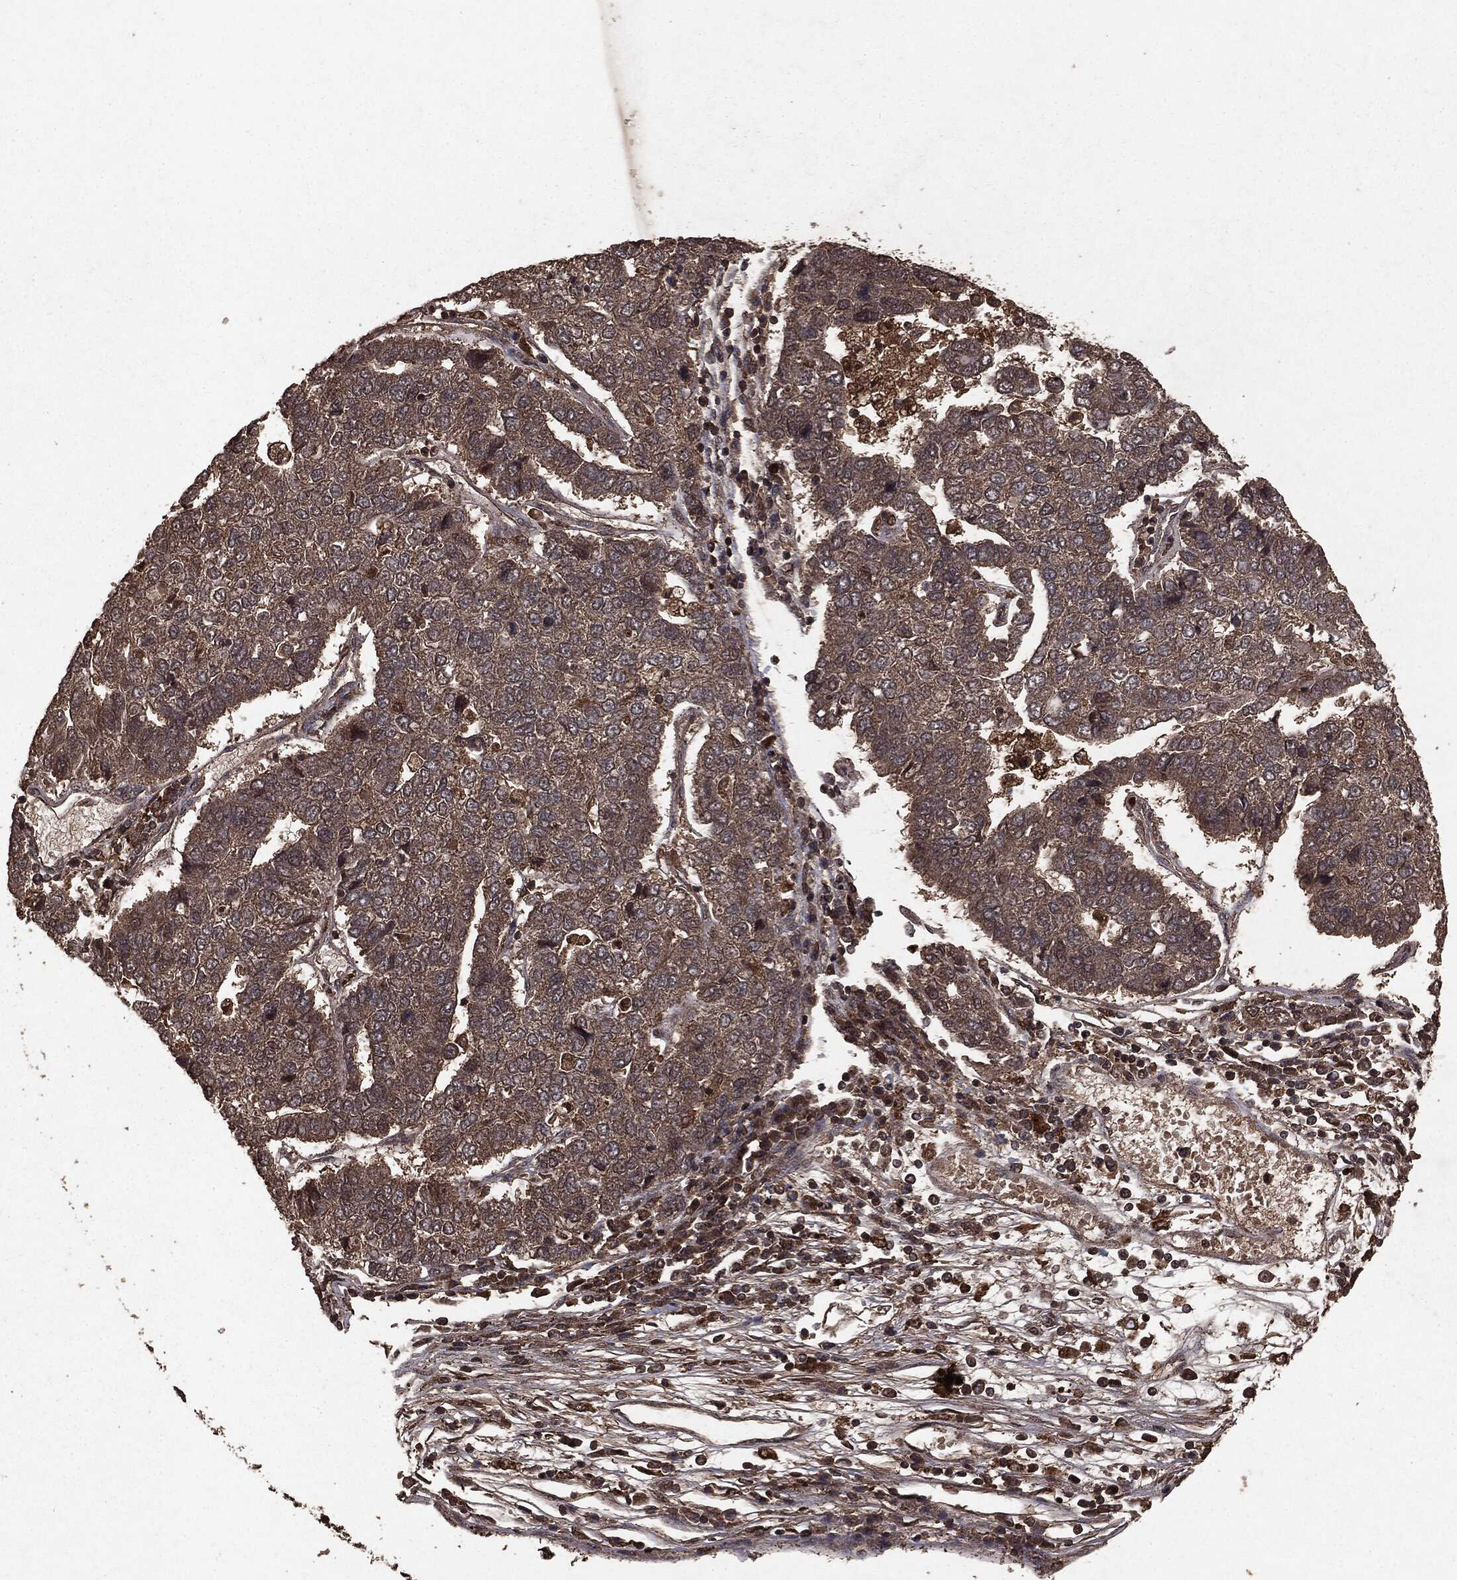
{"staining": {"intensity": "moderate", "quantity": ">75%", "location": "cytoplasmic/membranous"}, "tissue": "pancreatic cancer", "cell_type": "Tumor cells", "image_type": "cancer", "snomed": [{"axis": "morphology", "description": "Adenocarcinoma, NOS"}, {"axis": "topography", "description": "Pancreas"}], "caption": "The photomicrograph exhibits staining of pancreatic cancer, revealing moderate cytoplasmic/membranous protein positivity (brown color) within tumor cells.", "gene": "NME1", "patient": {"sex": "female", "age": 61}}